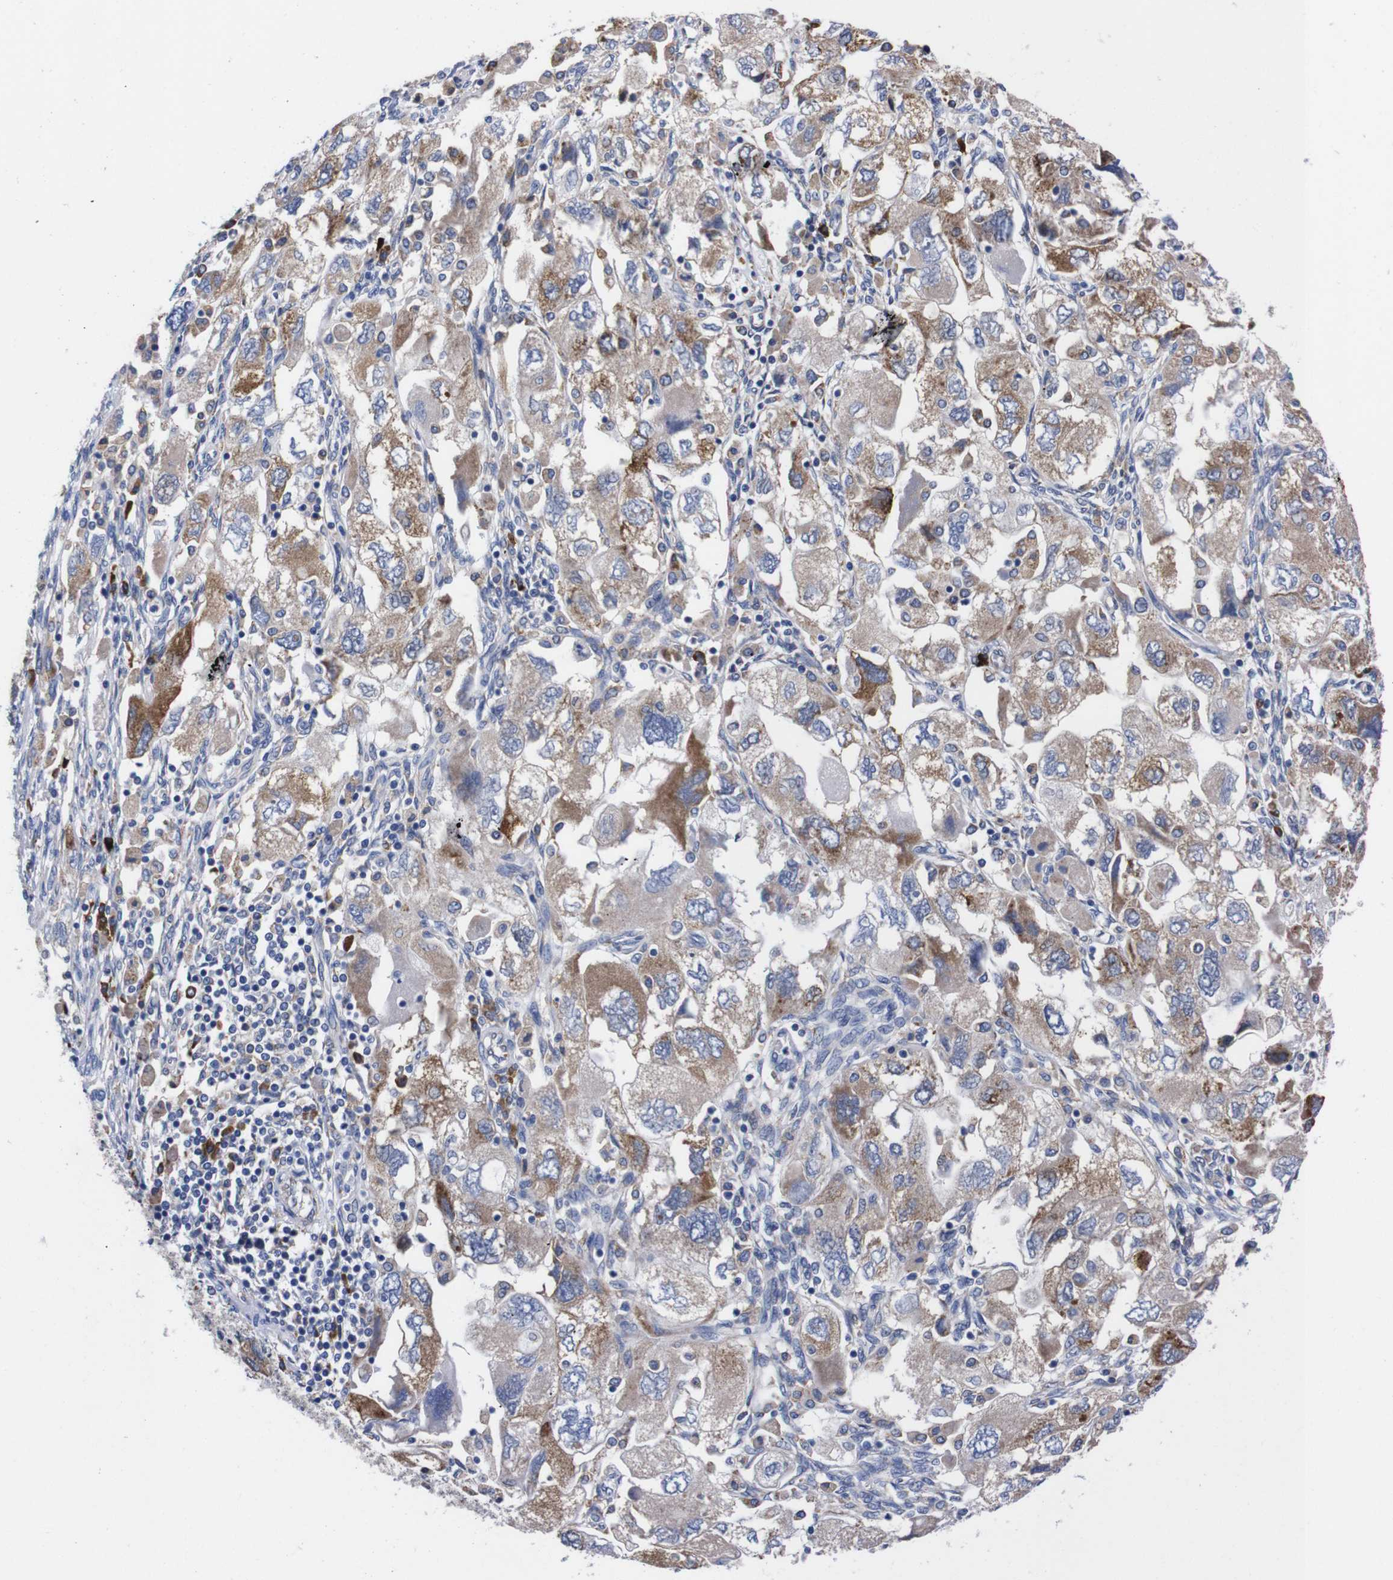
{"staining": {"intensity": "moderate", "quantity": "25%-75%", "location": "cytoplasmic/membranous"}, "tissue": "ovarian cancer", "cell_type": "Tumor cells", "image_type": "cancer", "snomed": [{"axis": "morphology", "description": "Carcinoma, NOS"}, {"axis": "morphology", "description": "Cystadenocarcinoma, serous, NOS"}, {"axis": "topography", "description": "Ovary"}], "caption": "Carcinoma (ovarian) stained with immunohistochemistry (IHC) shows moderate cytoplasmic/membranous expression in approximately 25%-75% of tumor cells. Nuclei are stained in blue.", "gene": "NEBL", "patient": {"sex": "female", "age": 69}}